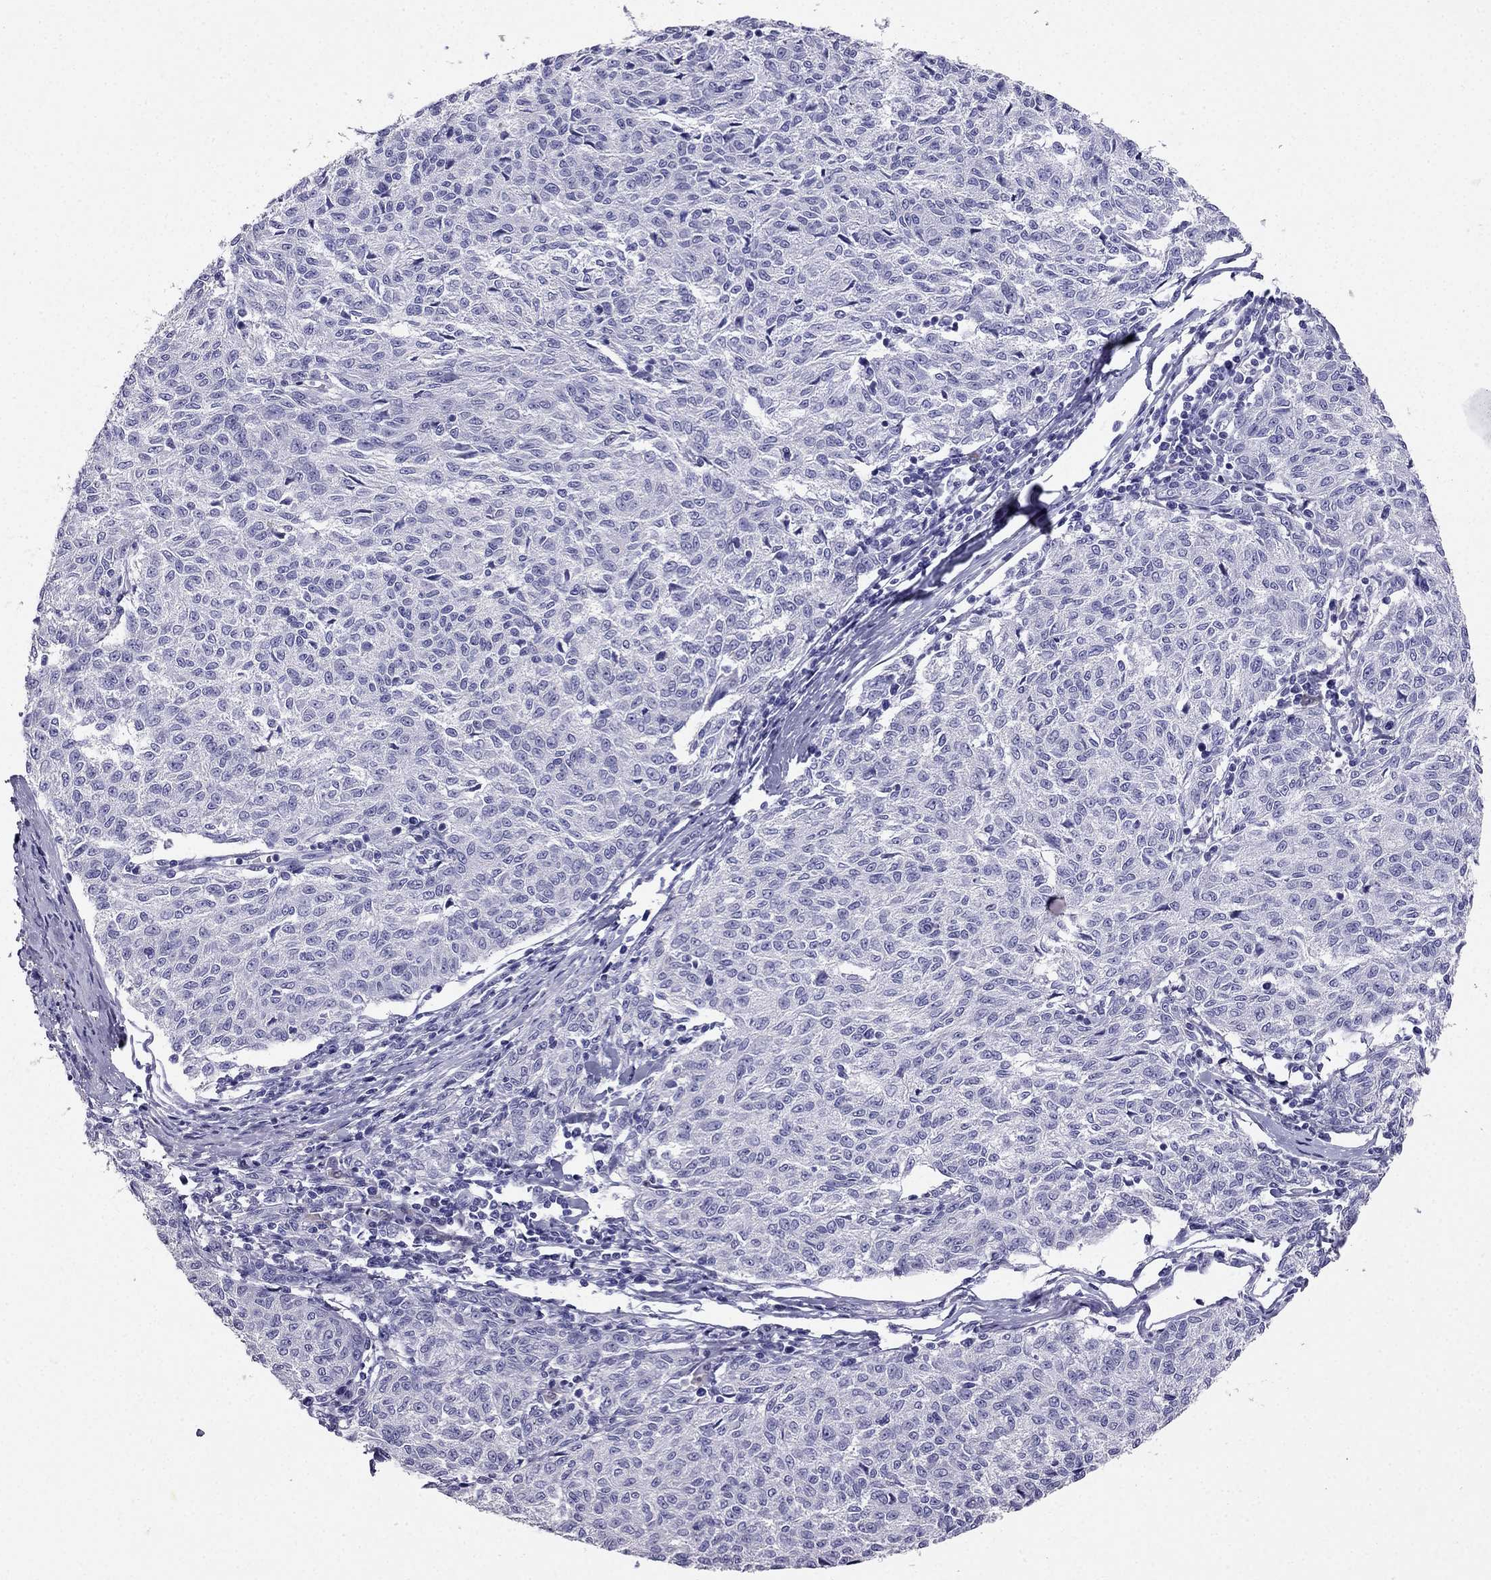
{"staining": {"intensity": "negative", "quantity": "none", "location": "none"}, "tissue": "melanoma", "cell_type": "Tumor cells", "image_type": "cancer", "snomed": [{"axis": "morphology", "description": "Malignant melanoma, NOS"}, {"axis": "topography", "description": "Skin"}], "caption": "Protein analysis of malignant melanoma shows no significant expression in tumor cells.", "gene": "ARID3A", "patient": {"sex": "female", "age": 72}}